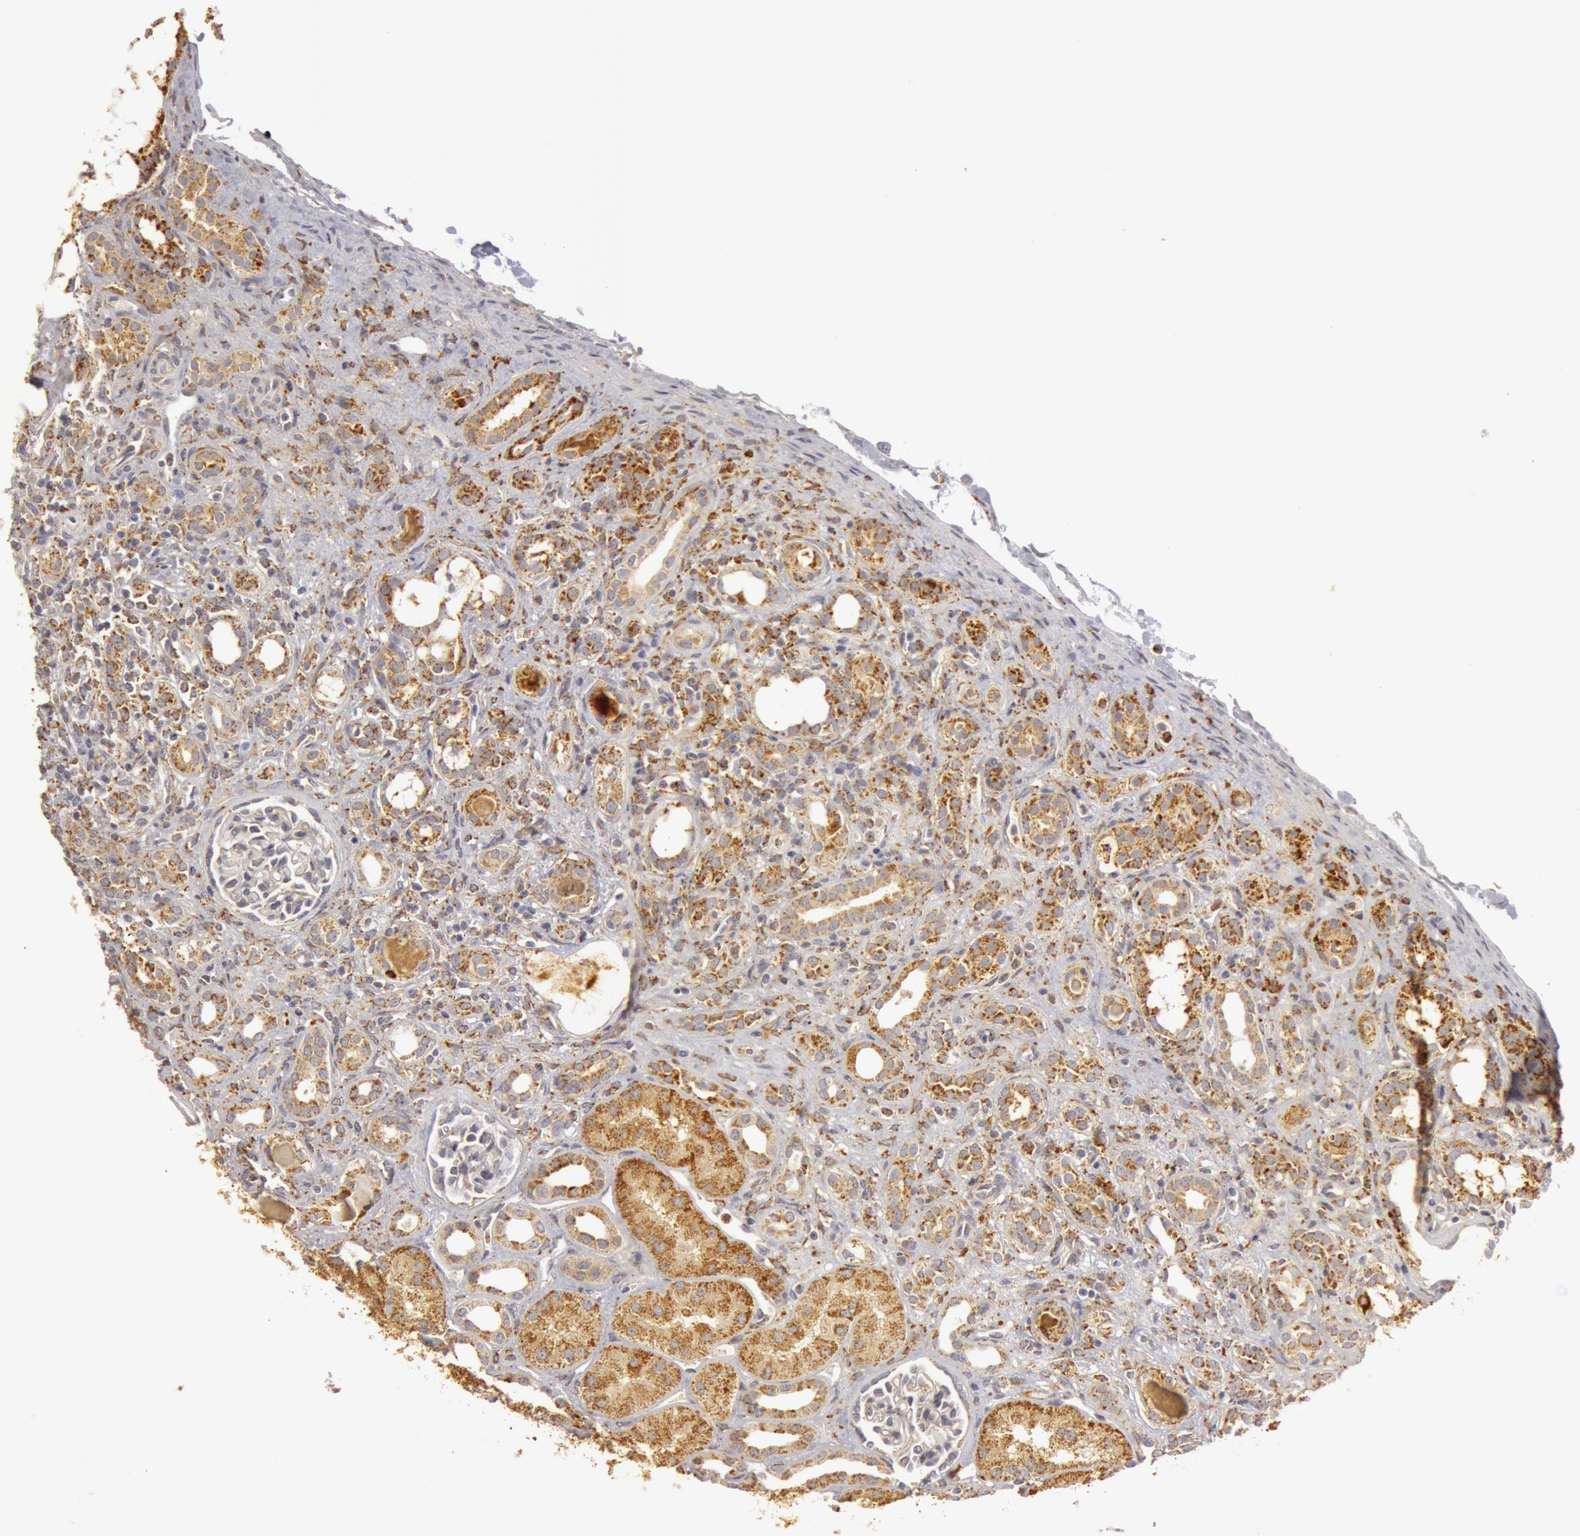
{"staining": {"intensity": "negative", "quantity": "none", "location": "none"}, "tissue": "kidney", "cell_type": "Cells in glomeruli", "image_type": "normal", "snomed": [{"axis": "morphology", "description": "Normal tissue, NOS"}, {"axis": "topography", "description": "Kidney"}], "caption": "A high-resolution photomicrograph shows immunohistochemistry staining of normal kidney, which demonstrates no significant staining in cells in glomeruli.", "gene": "C7", "patient": {"sex": "male", "age": 7}}